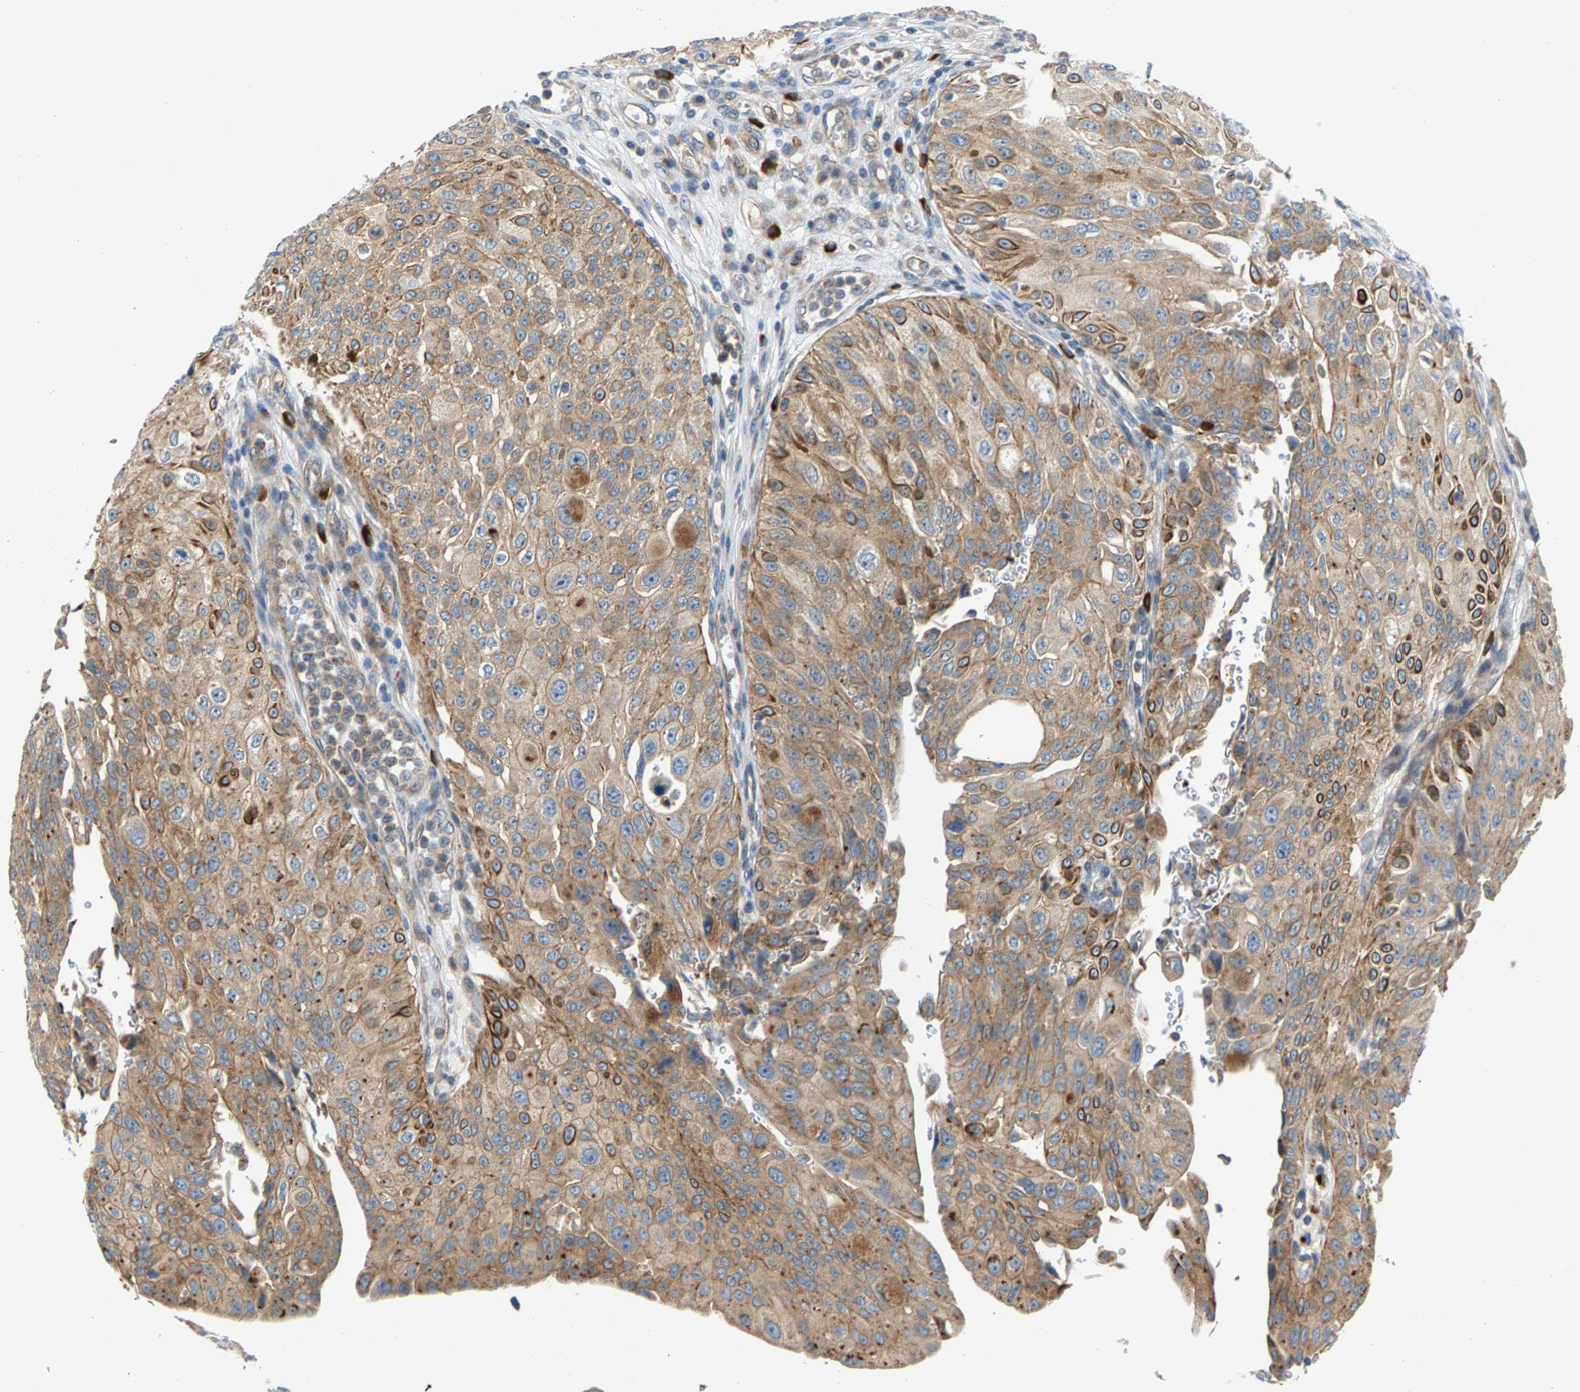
{"staining": {"intensity": "moderate", "quantity": ">75%", "location": "cytoplasmic/membranous"}, "tissue": "urothelial cancer", "cell_type": "Tumor cells", "image_type": "cancer", "snomed": [{"axis": "morphology", "description": "Urothelial carcinoma, High grade"}, {"axis": "topography", "description": "Urinary bladder"}], "caption": "The photomicrograph exhibits immunohistochemical staining of urothelial cancer. There is moderate cytoplasmic/membranous staining is identified in approximately >75% of tumor cells.", "gene": "PDCL", "patient": {"sex": "male", "age": 46}}